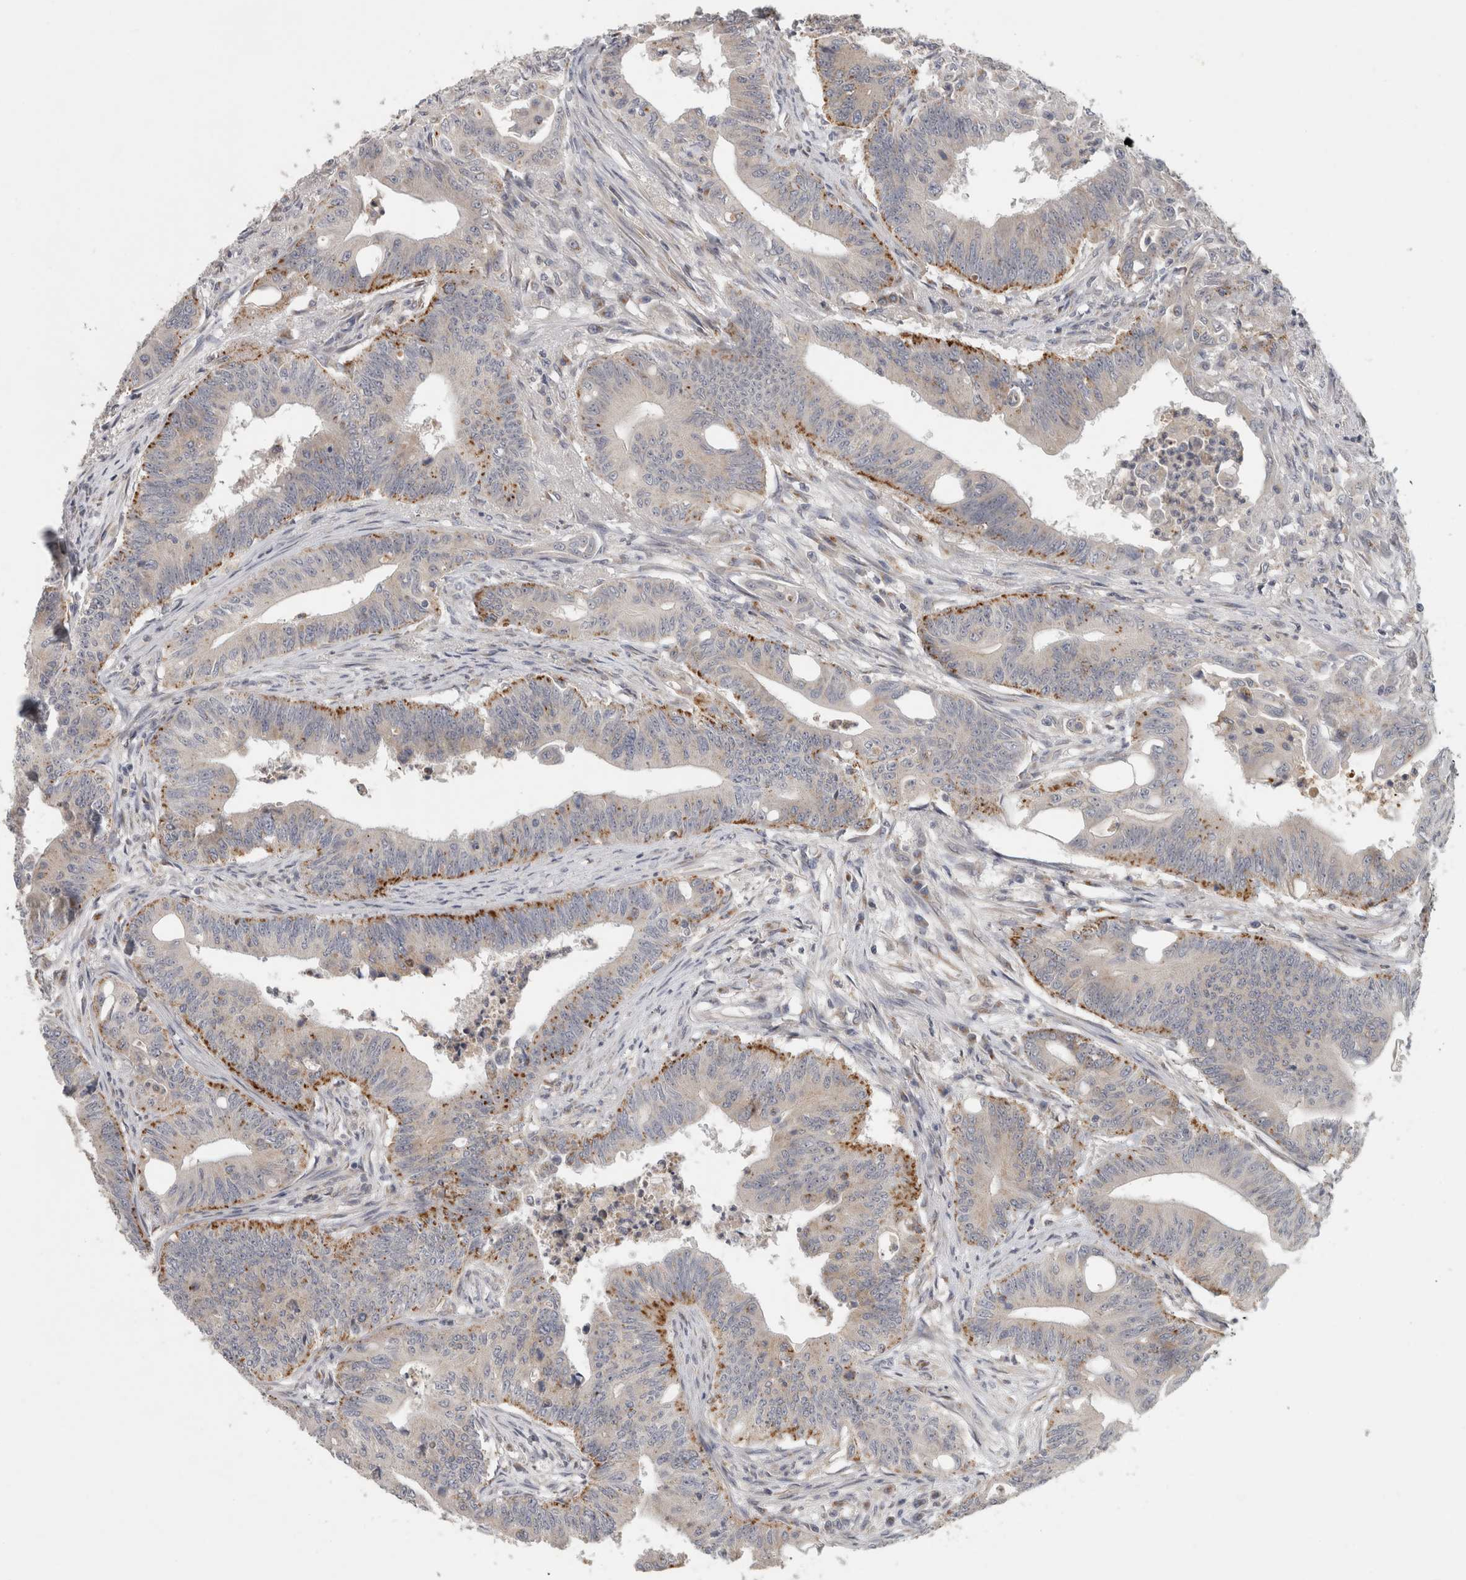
{"staining": {"intensity": "strong", "quantity": "<25%", "location": "cytoplasmic/membranous"}, "tissue": "colorectal cancer", "cell_type": "Tumor cells", "image_type": "cancer", "snomed": [{"axis": "morphology", "description": "Adenoma, NOS"}, {"axis": "morphology", "description": "Adenocarcinoma, NOS"}, {"axis": "topography", "description": "Colon"}], "caption": "A medium amount of strong cytoplasmic/membranous expression is seen in approximately <25% of tumor cells in colorectal adenoma tissue.", "gene": "MGAT1", "patient": {"sex": "male", "age": 79}}